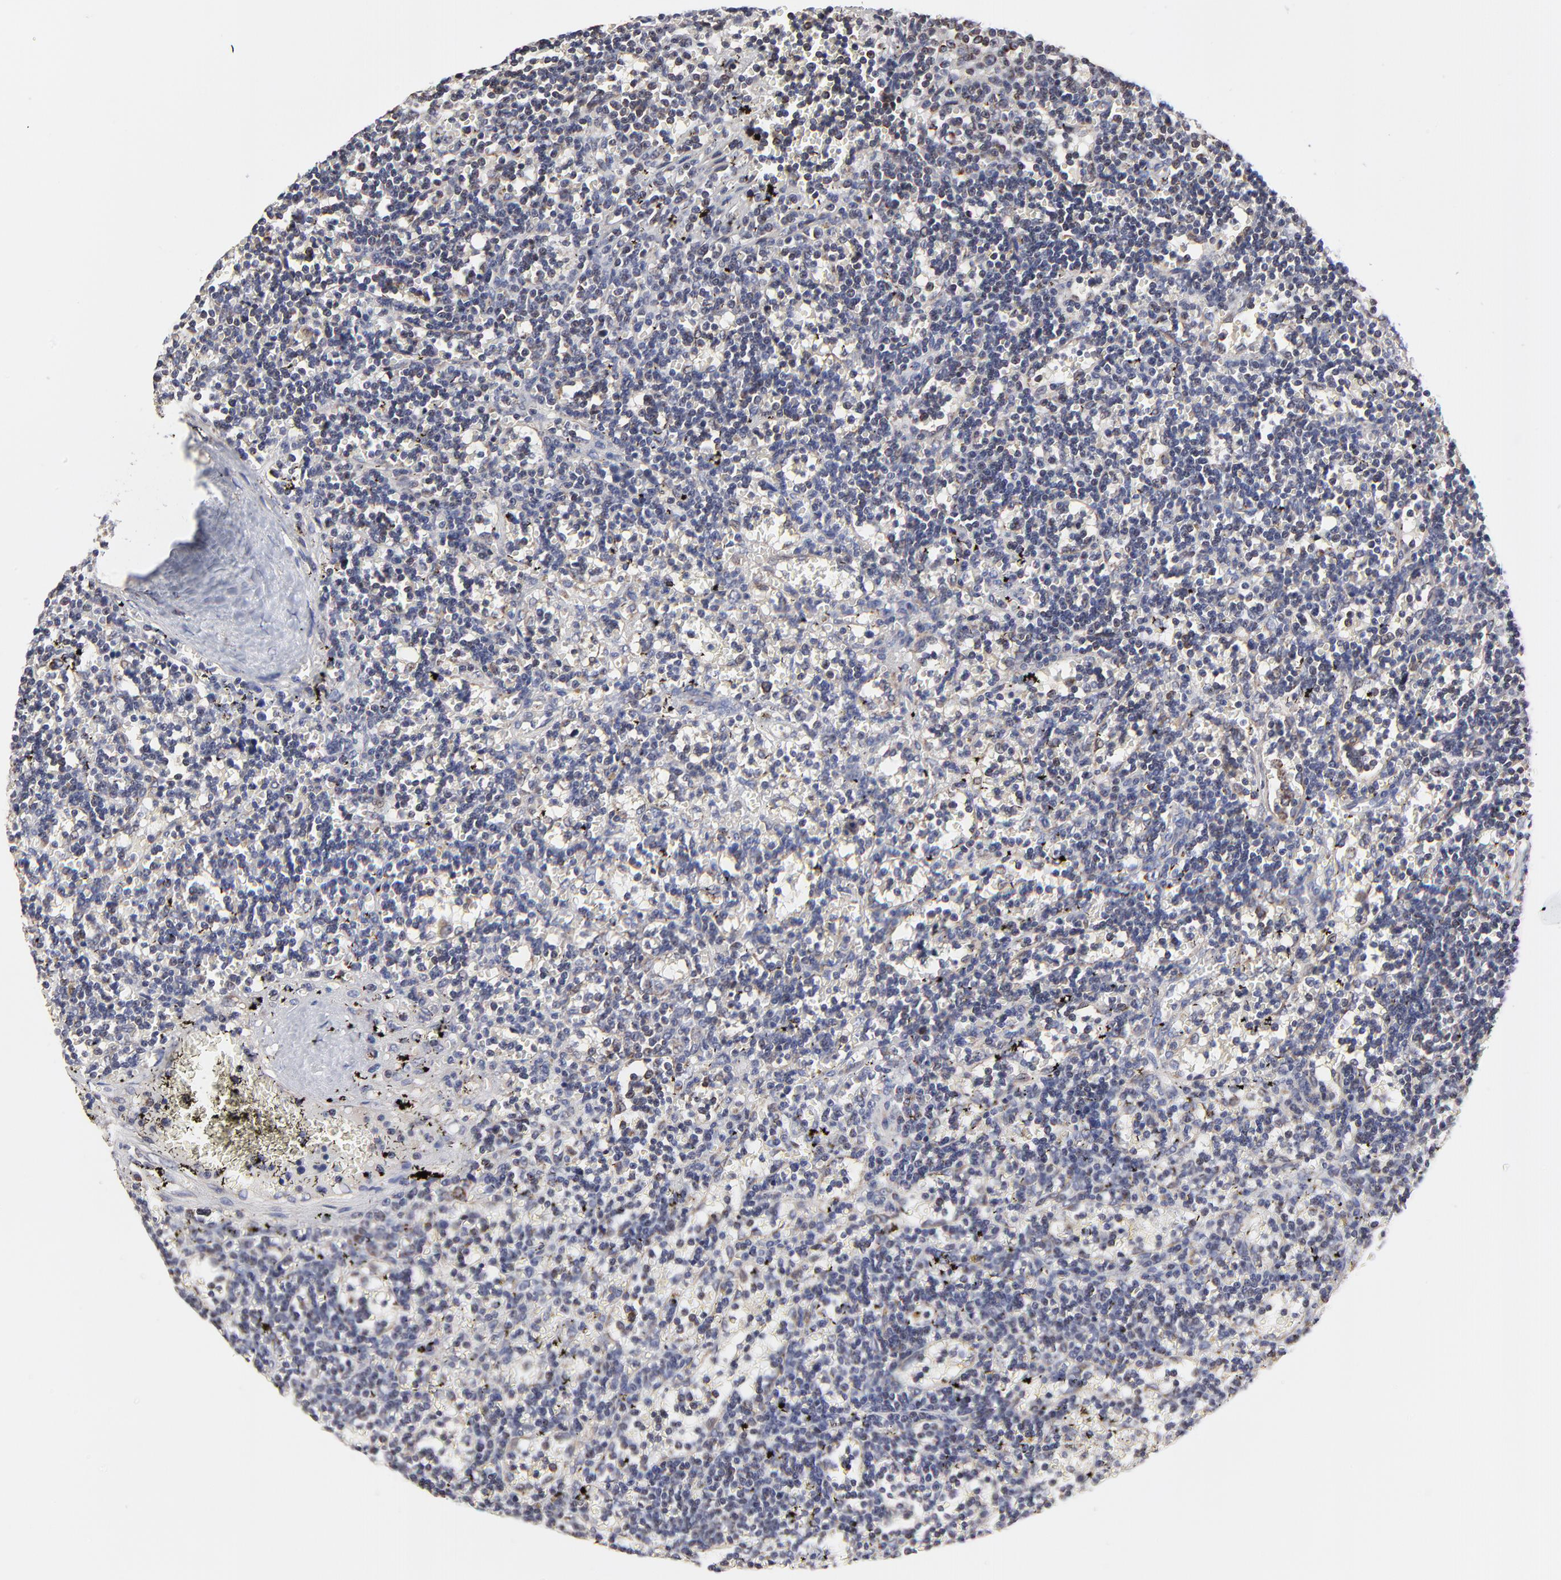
{"staining": {"intensity": "negative", "quantity": "none", "location": "none"}, "tissue": "lymphoma", "cell_type": "Tumor cells", "image_type": "cancer", "snomed": [{"axis": "morphology", "description": "Malignant lymphoma, non-Hodgkin's type, Low grade"}, {"axis": "topography", "description": "Spleen"}], "caption": "This is a photomicrograph of immunohistochemistry staining of low-grade malignant lymphoma, non-Hodgkin's type, which shows no positivity in tumor cells. Nuclei are stained in blue.", "gene": "ZNF550", "patient": {"sex": "male", "age": 60}}